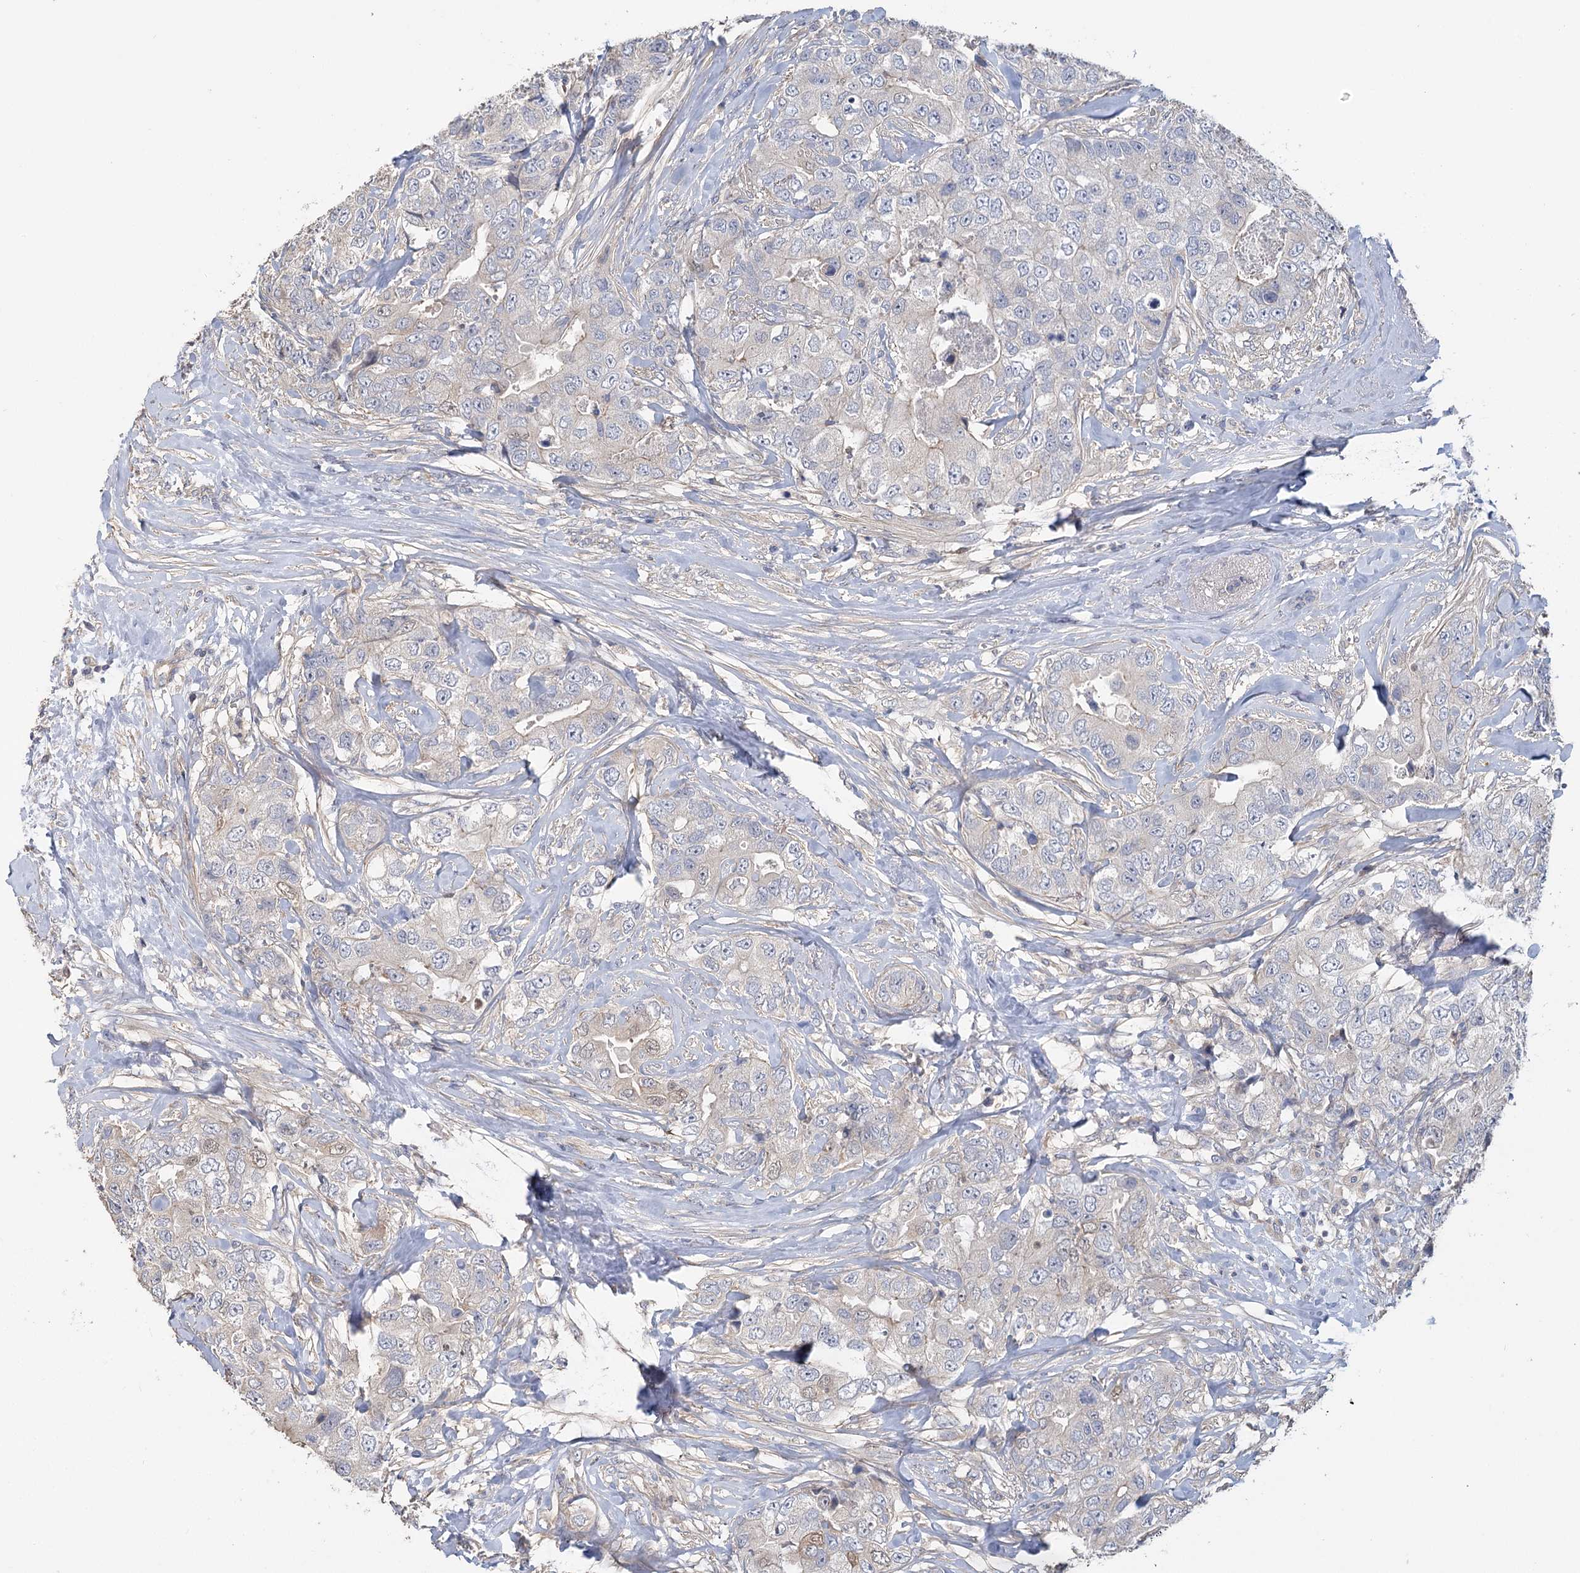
{"staining": {"intensity": "negative", "quantity": "none", "location": "none"}, "tissue": "breast cancer", "cell_type": "Tumor cells", "image_type": "cancer", "snomed": [{"axis": "morphology", "description": "Duct carcinoma"}, {"axis": "topography", "description": "Breast"}], "caption": "This photomicrograph is of breast cancer (infiltrating ductal carcinoma) stained with immunohistochemistry (IHC) to label a protein in brown with the nuclei are counter-stained blue. There is no staining in tumor cells. The staining was performed using DAB (3,3'-diaminobenzidine) to visualize the protein expression in brown, while the nuclei were stained in blue with hematoxylin (Magnification: 20x).", "gene": "EPB41L5", "patient": {"sex": "female", "age": 62}}